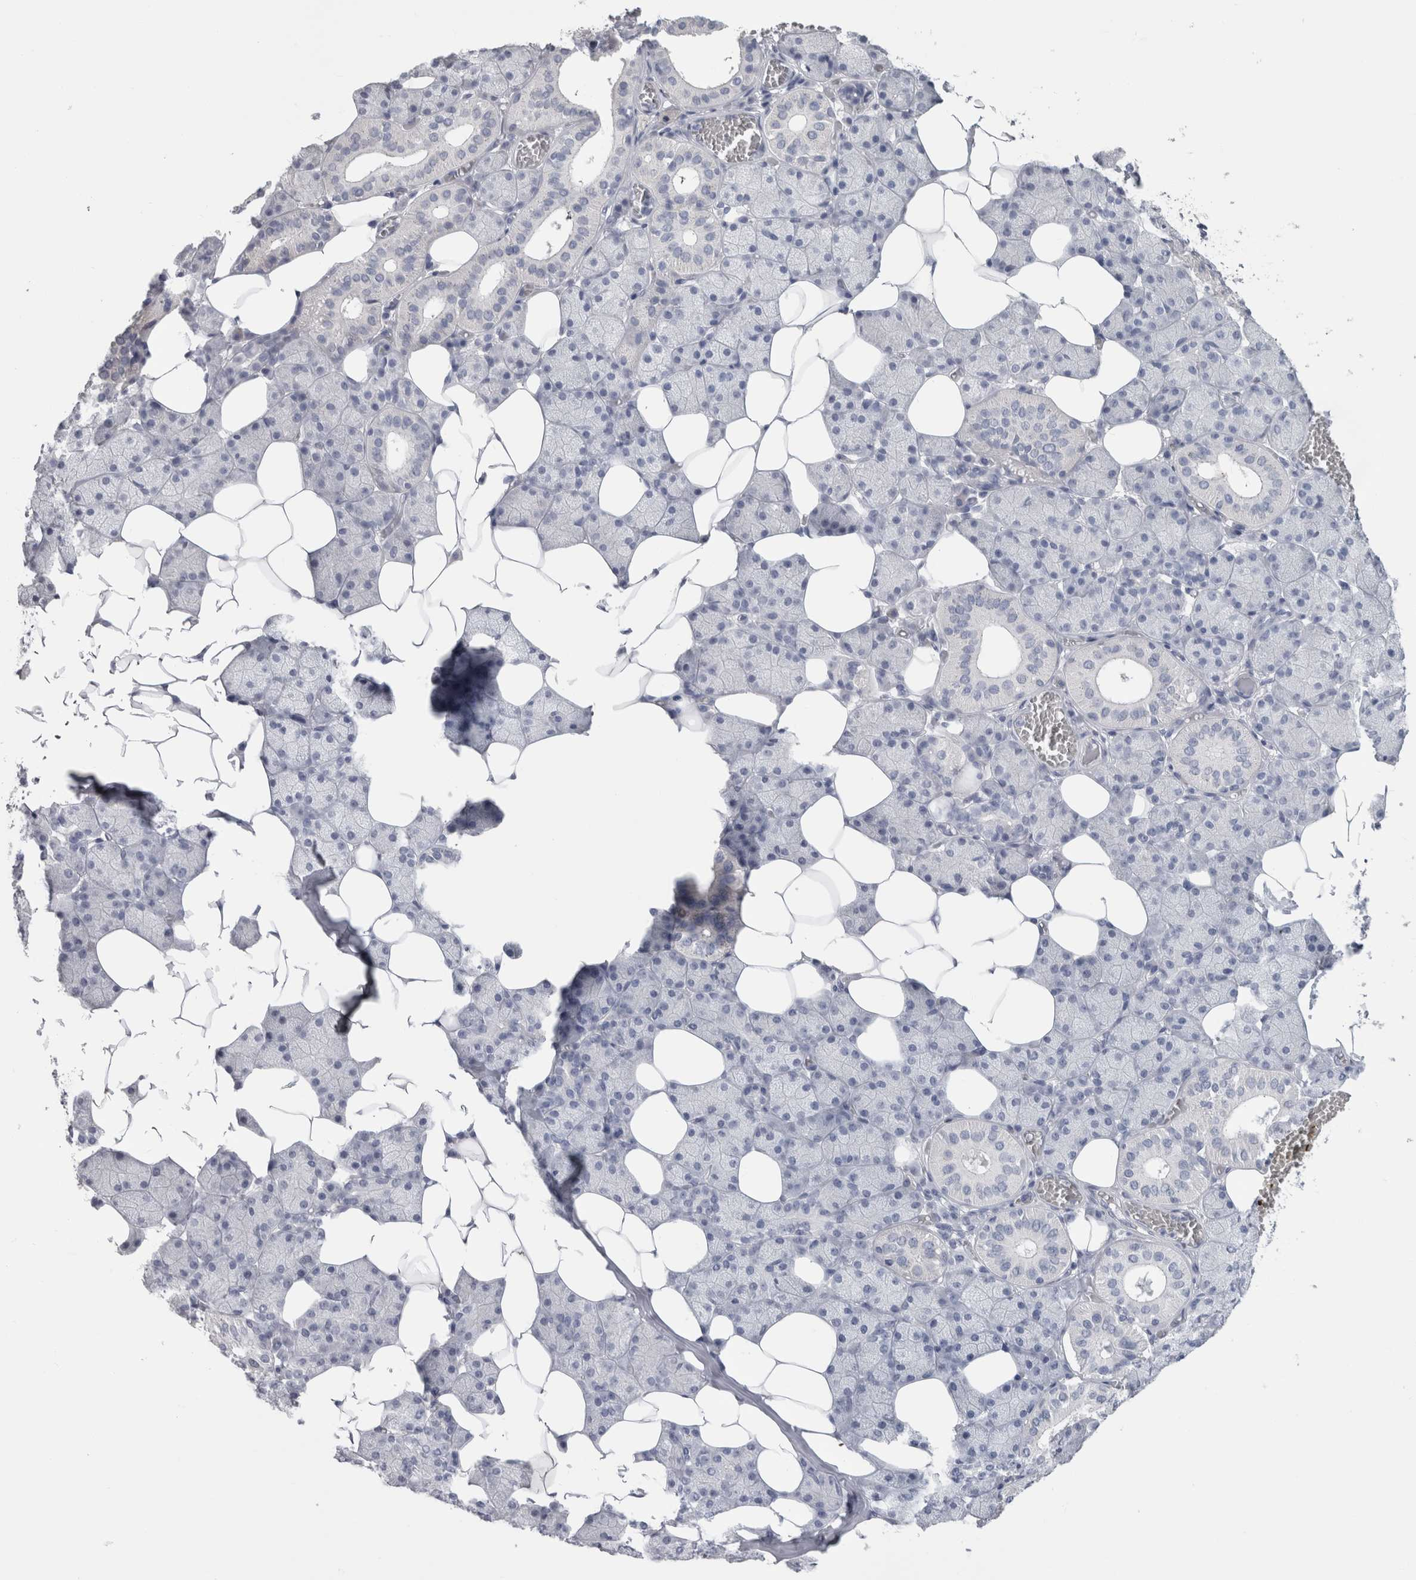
{"staining": {"intensity": "negative", "quantity": "none", "location": "none"}, "tissue": "salivary gland", "cell_type": "Glandular cells", "image_type": "normal", "snomed": [{"axis": "morphology", "description": "Normal tissue, NOS"}, {"axis": "topography", "description": "Salivary gland"}], "caption": "Protein analysis of unremarkable salivary gland displays no significant staining in glandular cells. (DAB (3,3'-diaminobenzidine) immunohistochemistry (IHC) with hematoxylin counter stain).", "gene": "MSMB", "patient": {"sex": "female", "age": 33}}